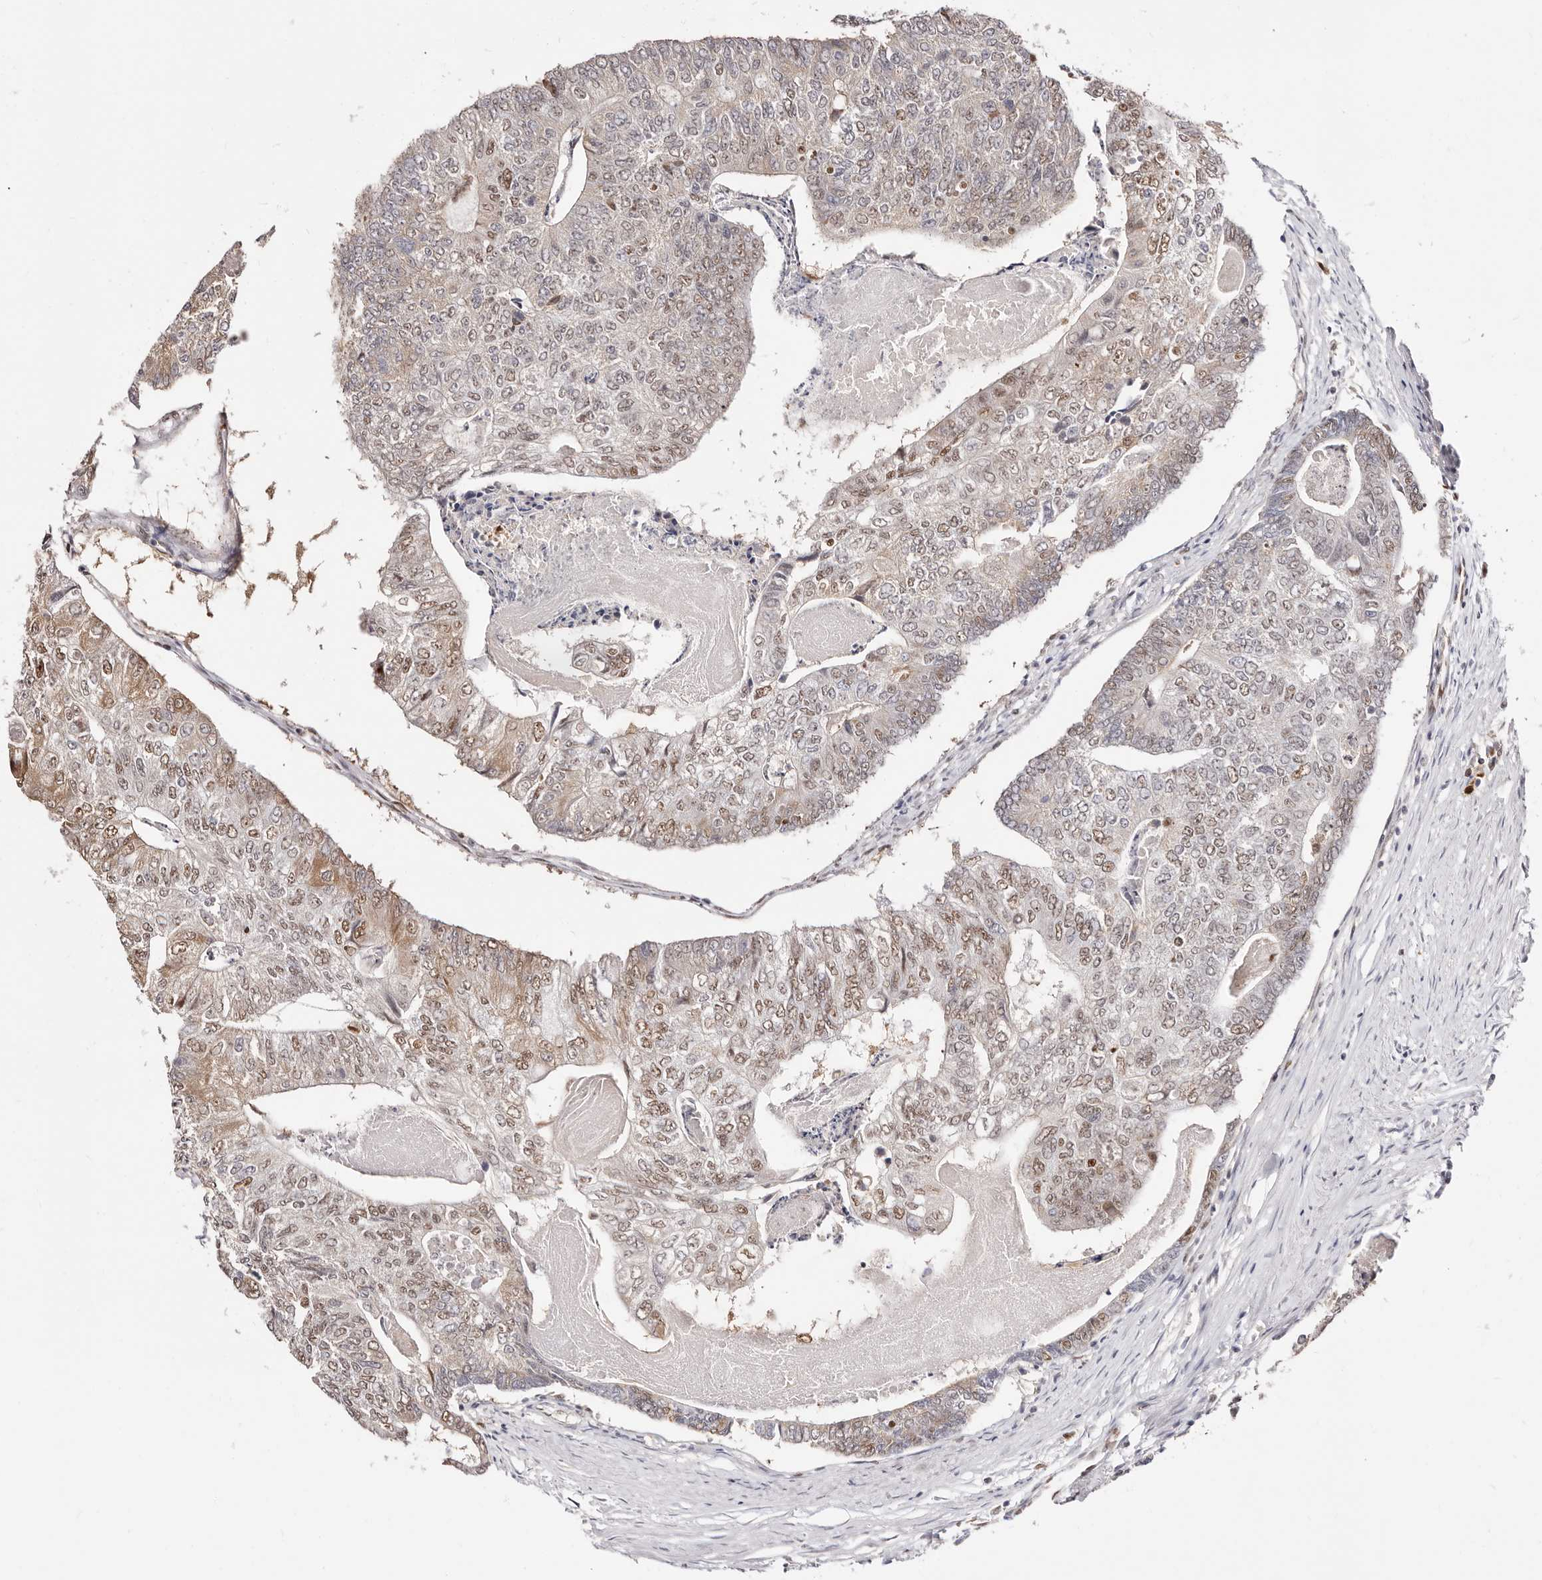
{"staining": {"intensity": "weak", "quantity": ">75%", "location": "nuclear"}, "tissue": "colorectal cancer", "cell_type": "Tumor cells", "image_type": "cancer", "snomed": [{"axis": "morphology", "description": "Adenocarcinoma, NOS"}, {"axis": "topography", "description": "Colon"}], "caption": "Human adenocarcinoma (colorectal) stained with a brown dye reveals weak nuclear positive positivity in about >75% of tumor cells.", "gene": "TKT", "patient": {"sex": "female", "age": 67}}